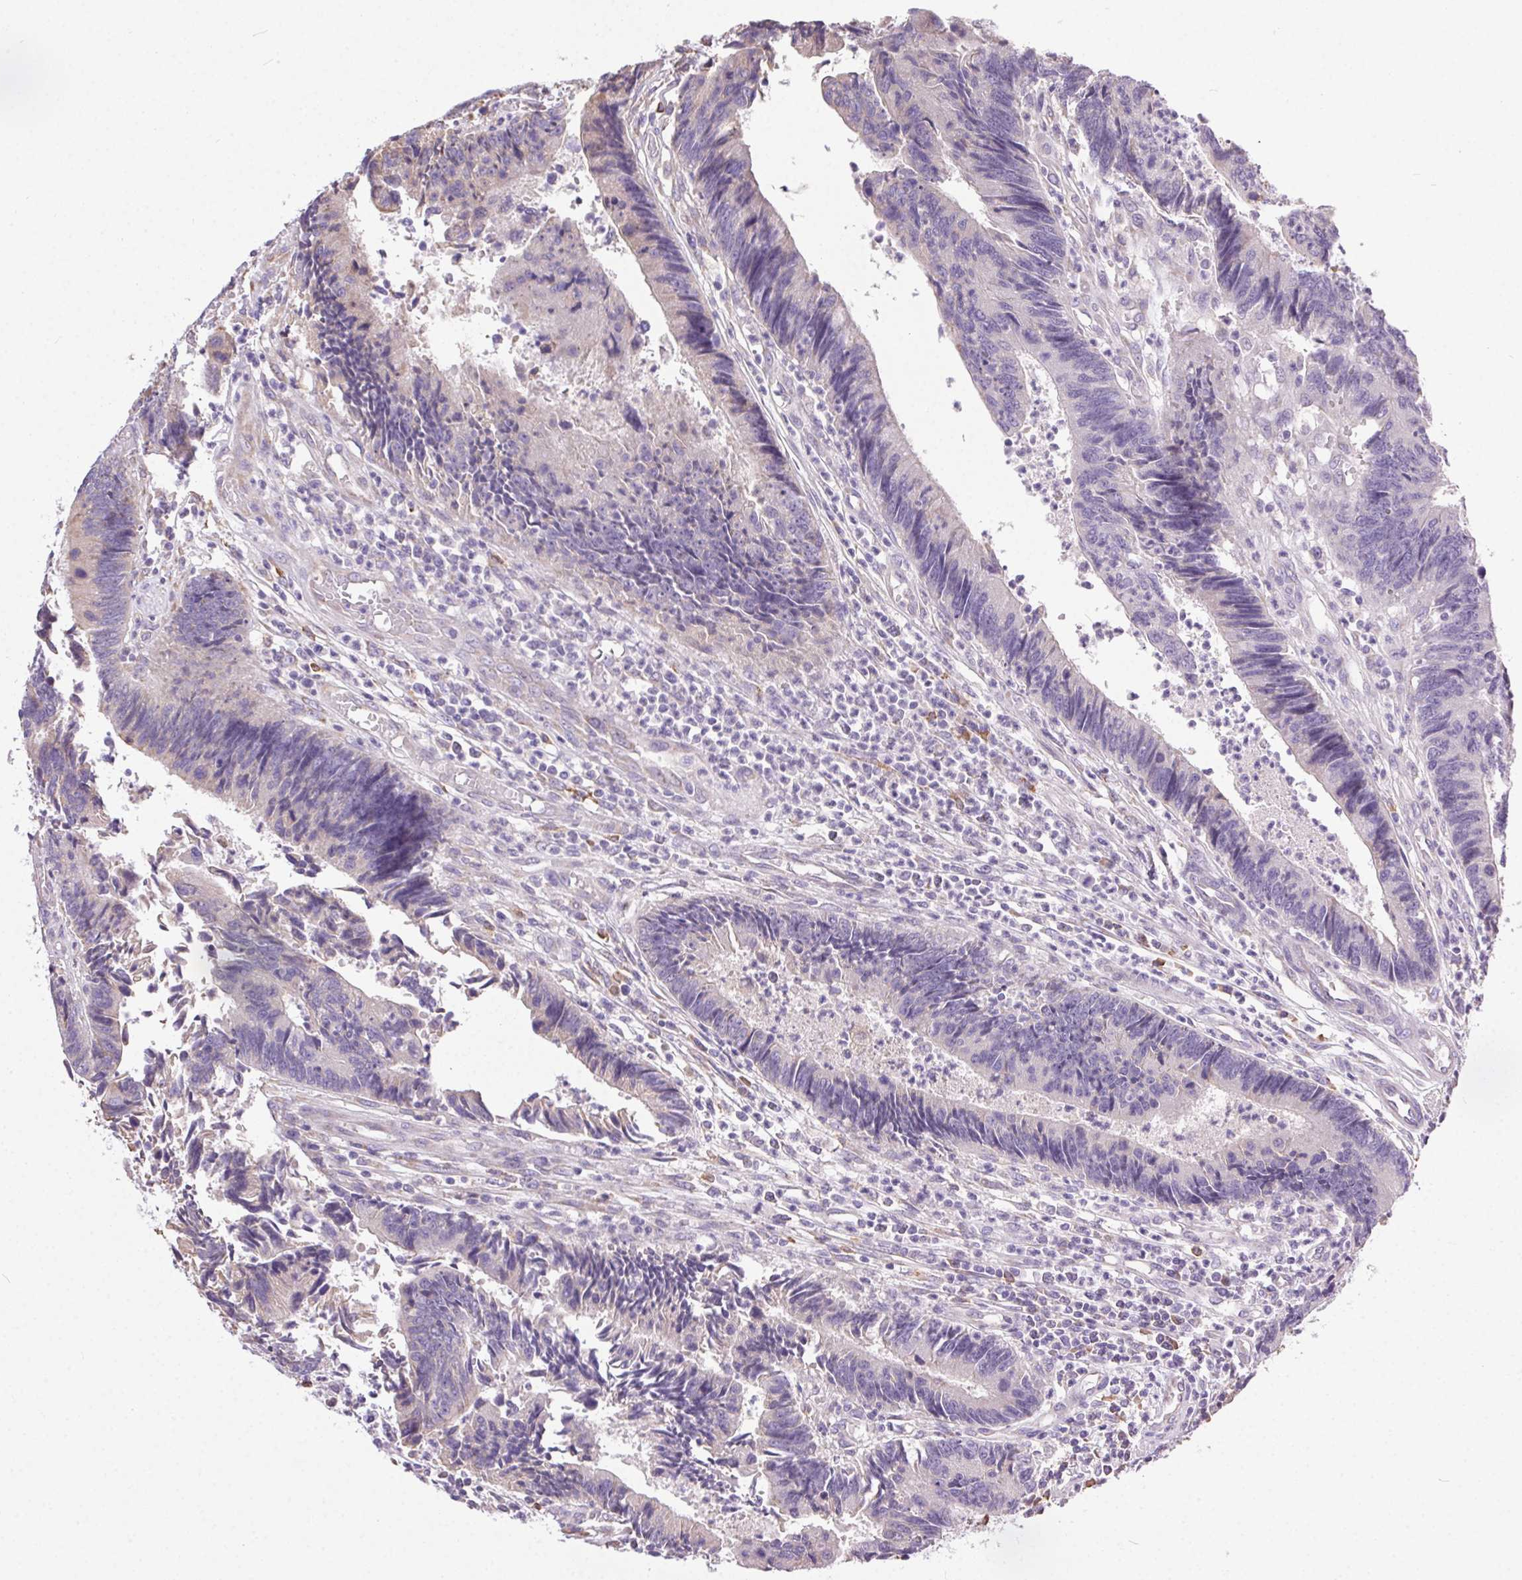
{"staining": {"intensity": "negative", "quantity": "none", "location": "none"}, "tissue": "colorectal cancer", "cell_type": "Tumor cells", "image_type": "cancer", "snomed": [{"axis": "morphology", "description": "Adenocarcinoma, NOS"}, {"axis": "topography", "description": "Colon"}], "caption": "Immunohistochemistry photomicrograph of neoplastic tissue: human colorectal adenocarcinoma stained with DAB (3,3'-diaminobenzidine) demonstrates no significant protein positivity in tumor cells.", "gene": "SNX31", "patient": {"sex": "female", "age": 67}}